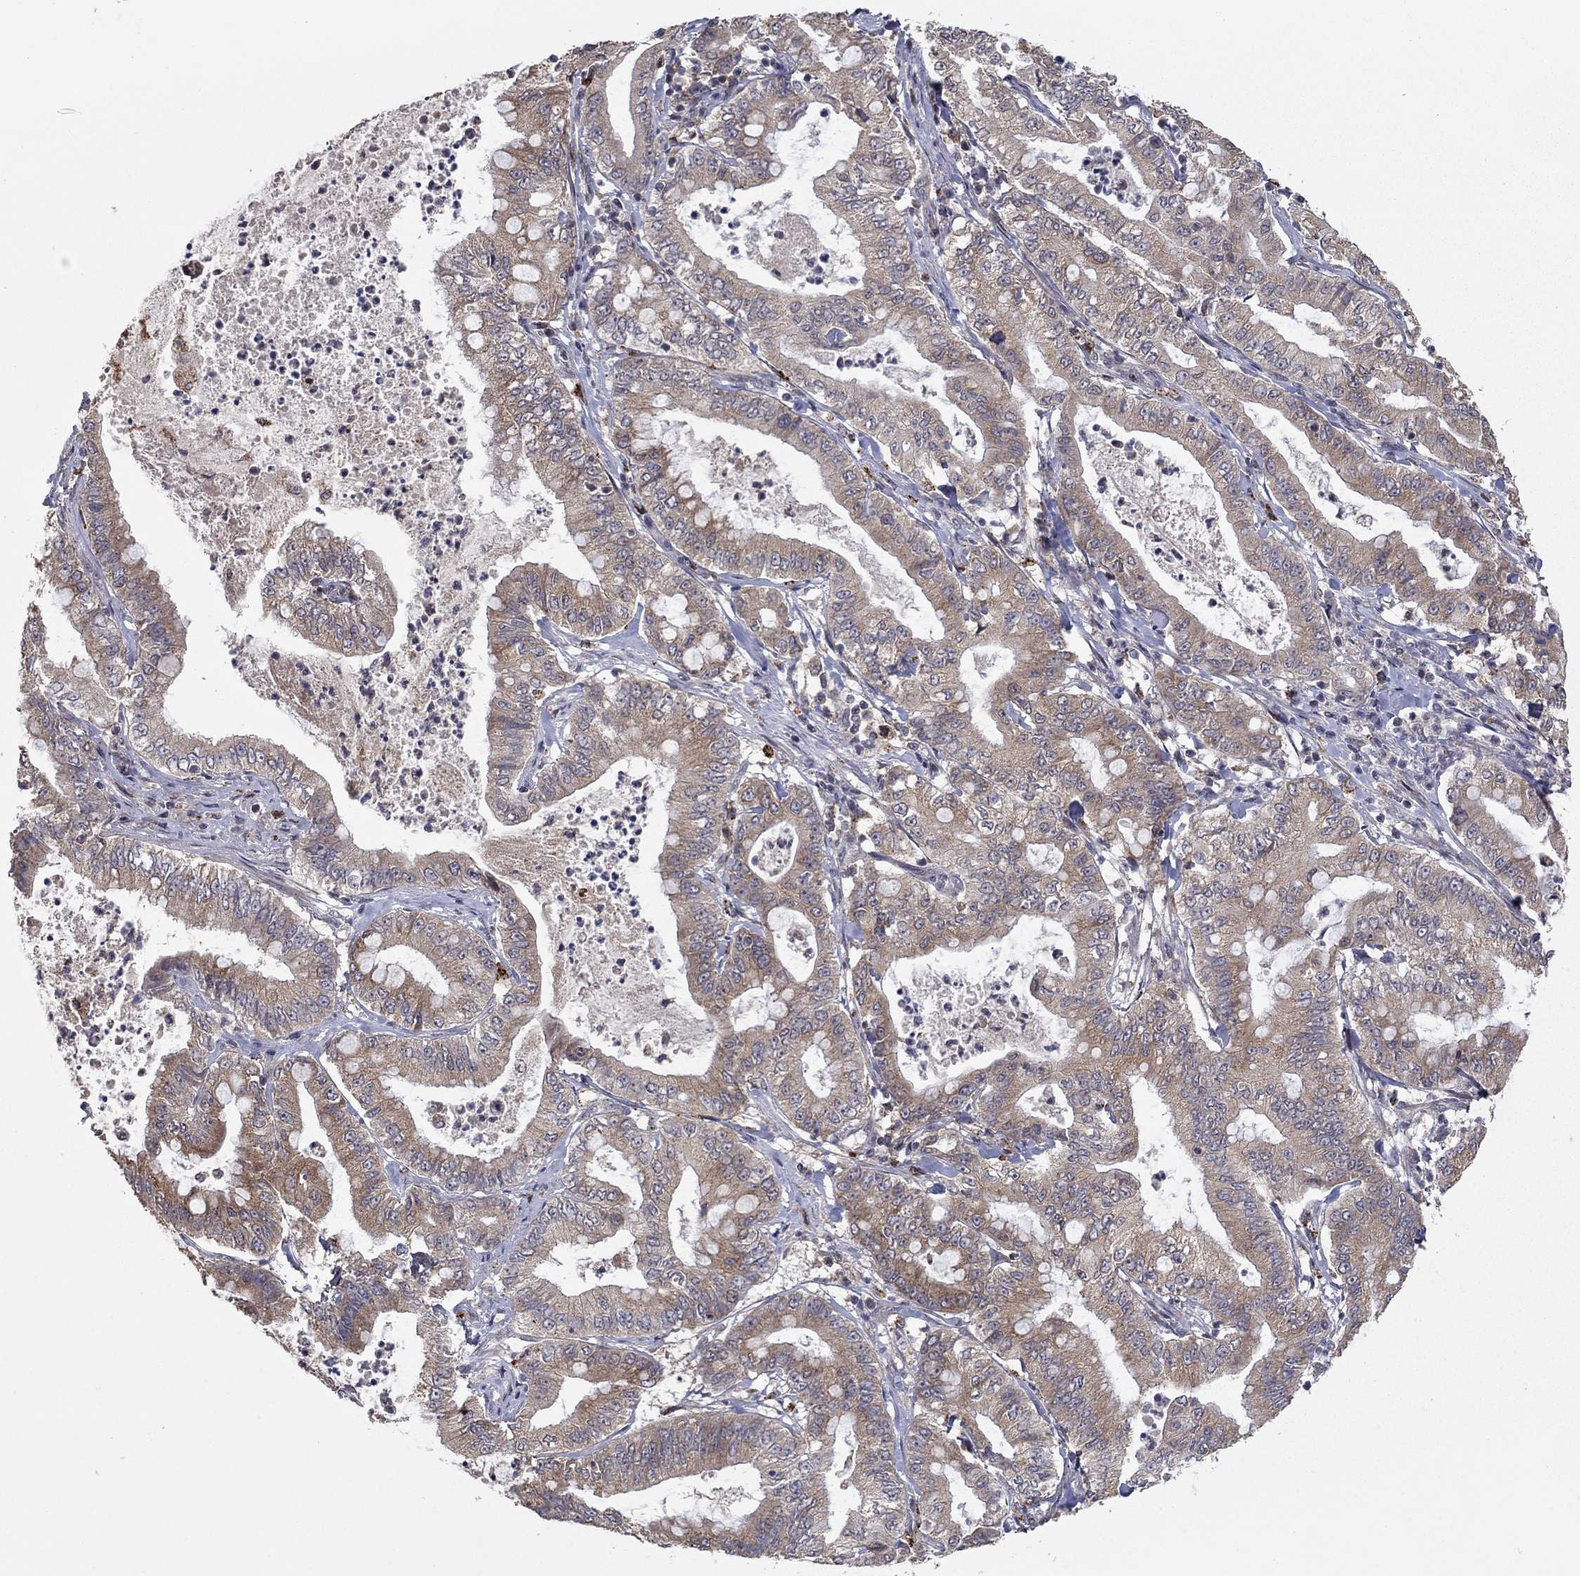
{"staining": {"intensity": "weak", "quantity": ">75%", "location": "cytoplasmic/membranous"}, "tissue": "pancreatic cancer", "cell_type": "Tumor cells", "image_type": "cancer", "snomed": [{"axis": "morphology", "description": "Adenocarcinoma, NOS"}, {"axis": "topography", "description": "Pancreas"}], "caption": "About >75% of tumor cells in pancreatic cancer display weak cytoplasmic/membranous protein positivity as visualized by brown immunohistochemical staining.", "gene": "LPCAT4", "patient": {"sex": "male", "age": 71}}